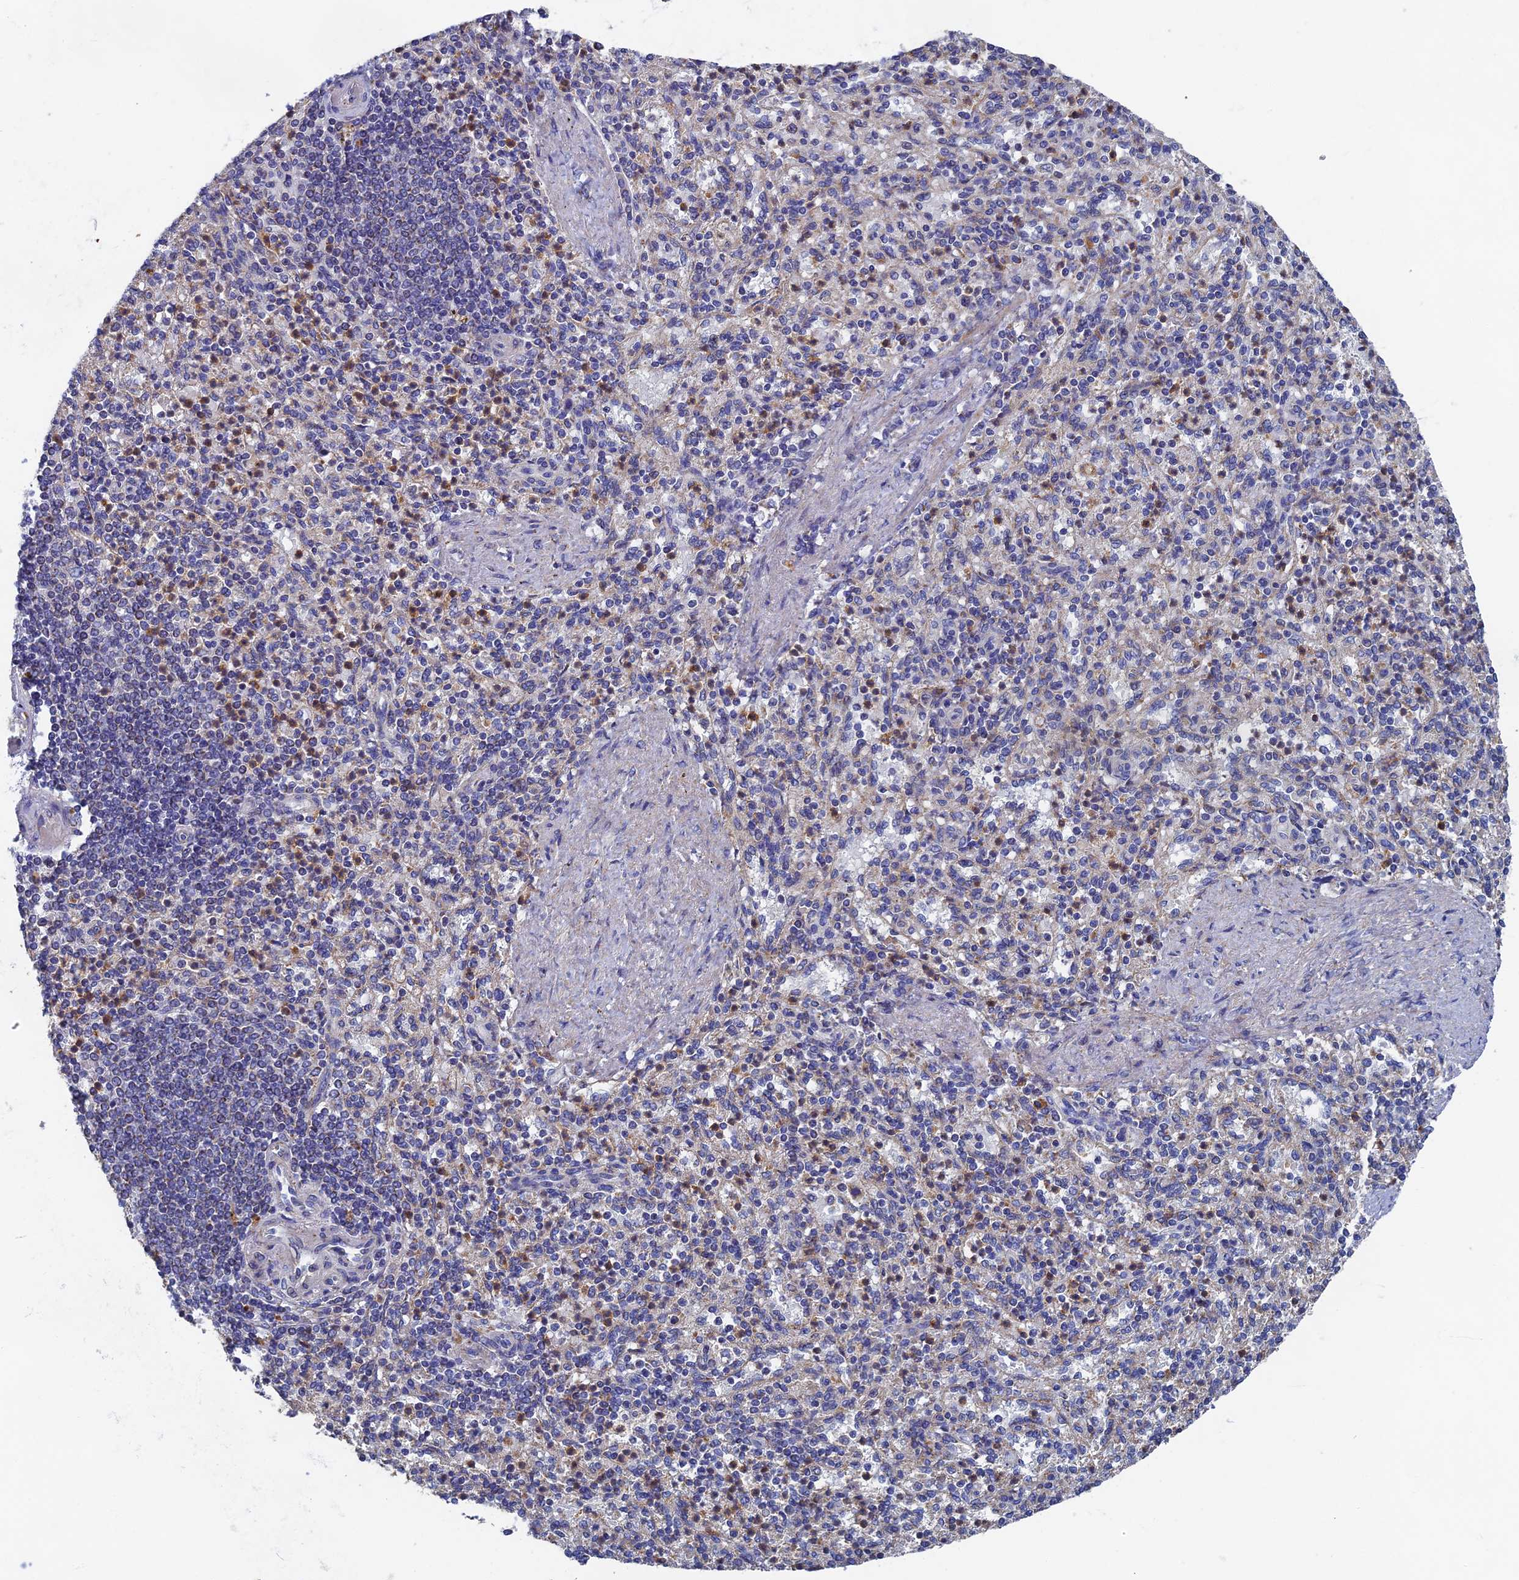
{"staining": {"intensity": "moderate", "quantity": "<25%", "location": "cytoplasmic/membranous"}, "tissue": "spleen", "cell_type": "Cells in red pulp", "image_type": "normal", "snomed": [{"axis": "morphology", "description": "Normal tissue, NOS"}, {"axis": "topography", "description": "Spleen"}], "caption": "Brown immunohistochemical staining in benign human spleen exhibits moderate cytoplasmic/membranous staining in about <25% of cells in red pulp. (Stains: DAB in brown, nuclei in blue, Microscopy: brightfield microscopy at high magnification).", "gene": "RNASEK", "patient": {"sex": "female", "age": 74}}